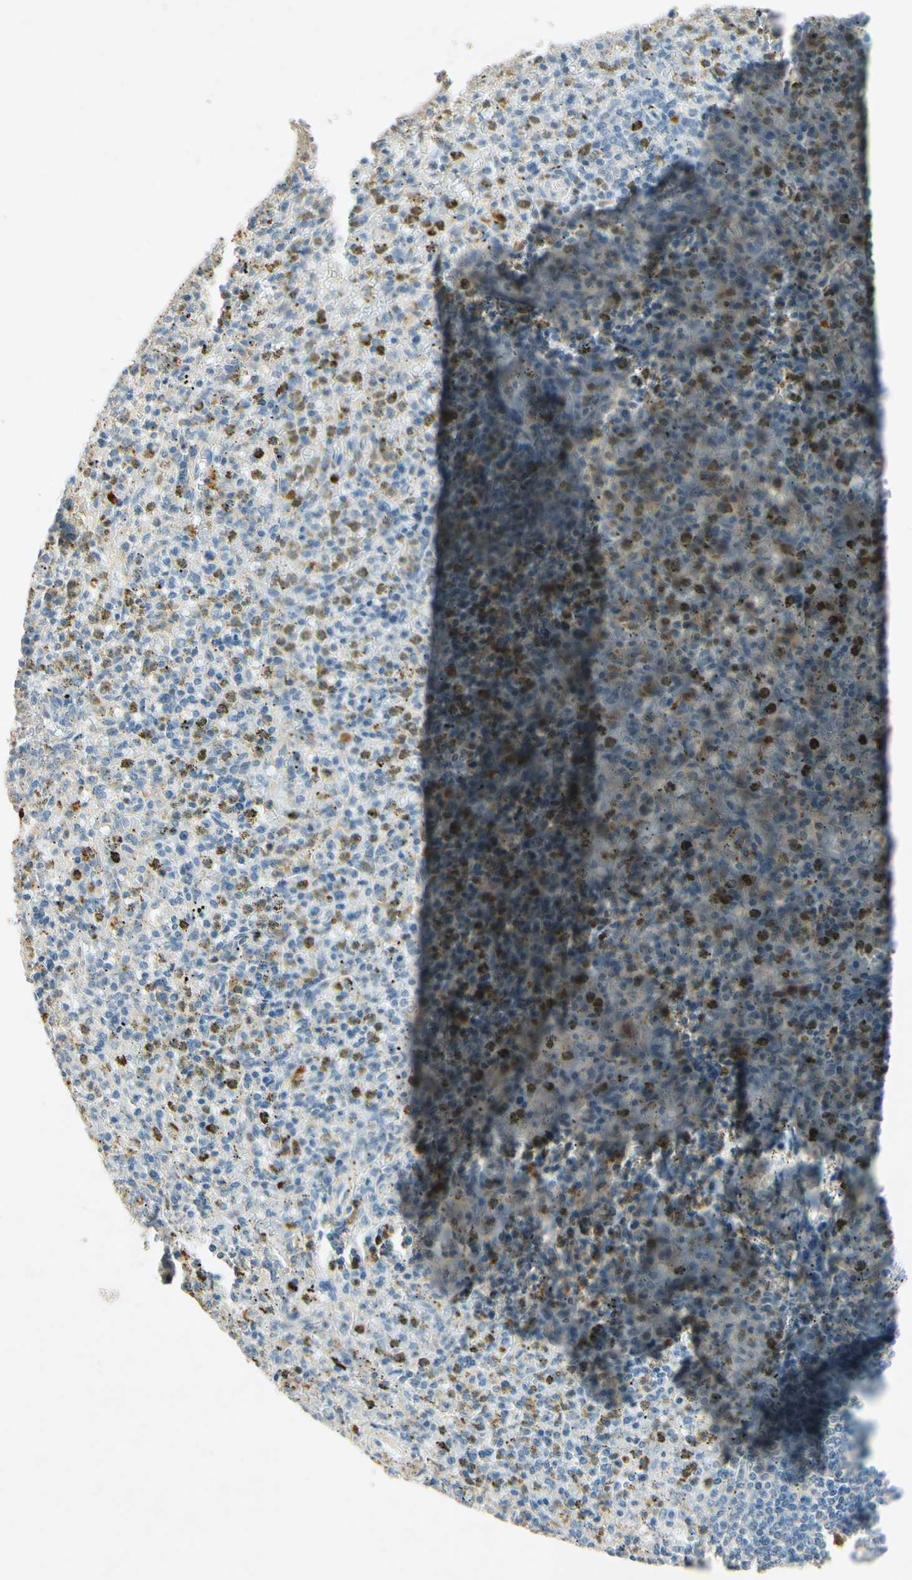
{"staining": {"intensity": "weak", "quantity": "<25%", "location": "nuclear"}, "tissue": "spleen", "cell_type": "Cells in red pulp", "image_type": "normal", "snomed": [{"axis": "morphology", "description": "Normal tissue, NOS"}, {"axis": "topography", "description": "Spleen"}], "caption": "This is an immunohistochemistry (IHC) image of benign spleen. There is no staining in cells in red pulp.", "gene": "HSPA1B", "patient": {"sex": "male", "age": 72}}